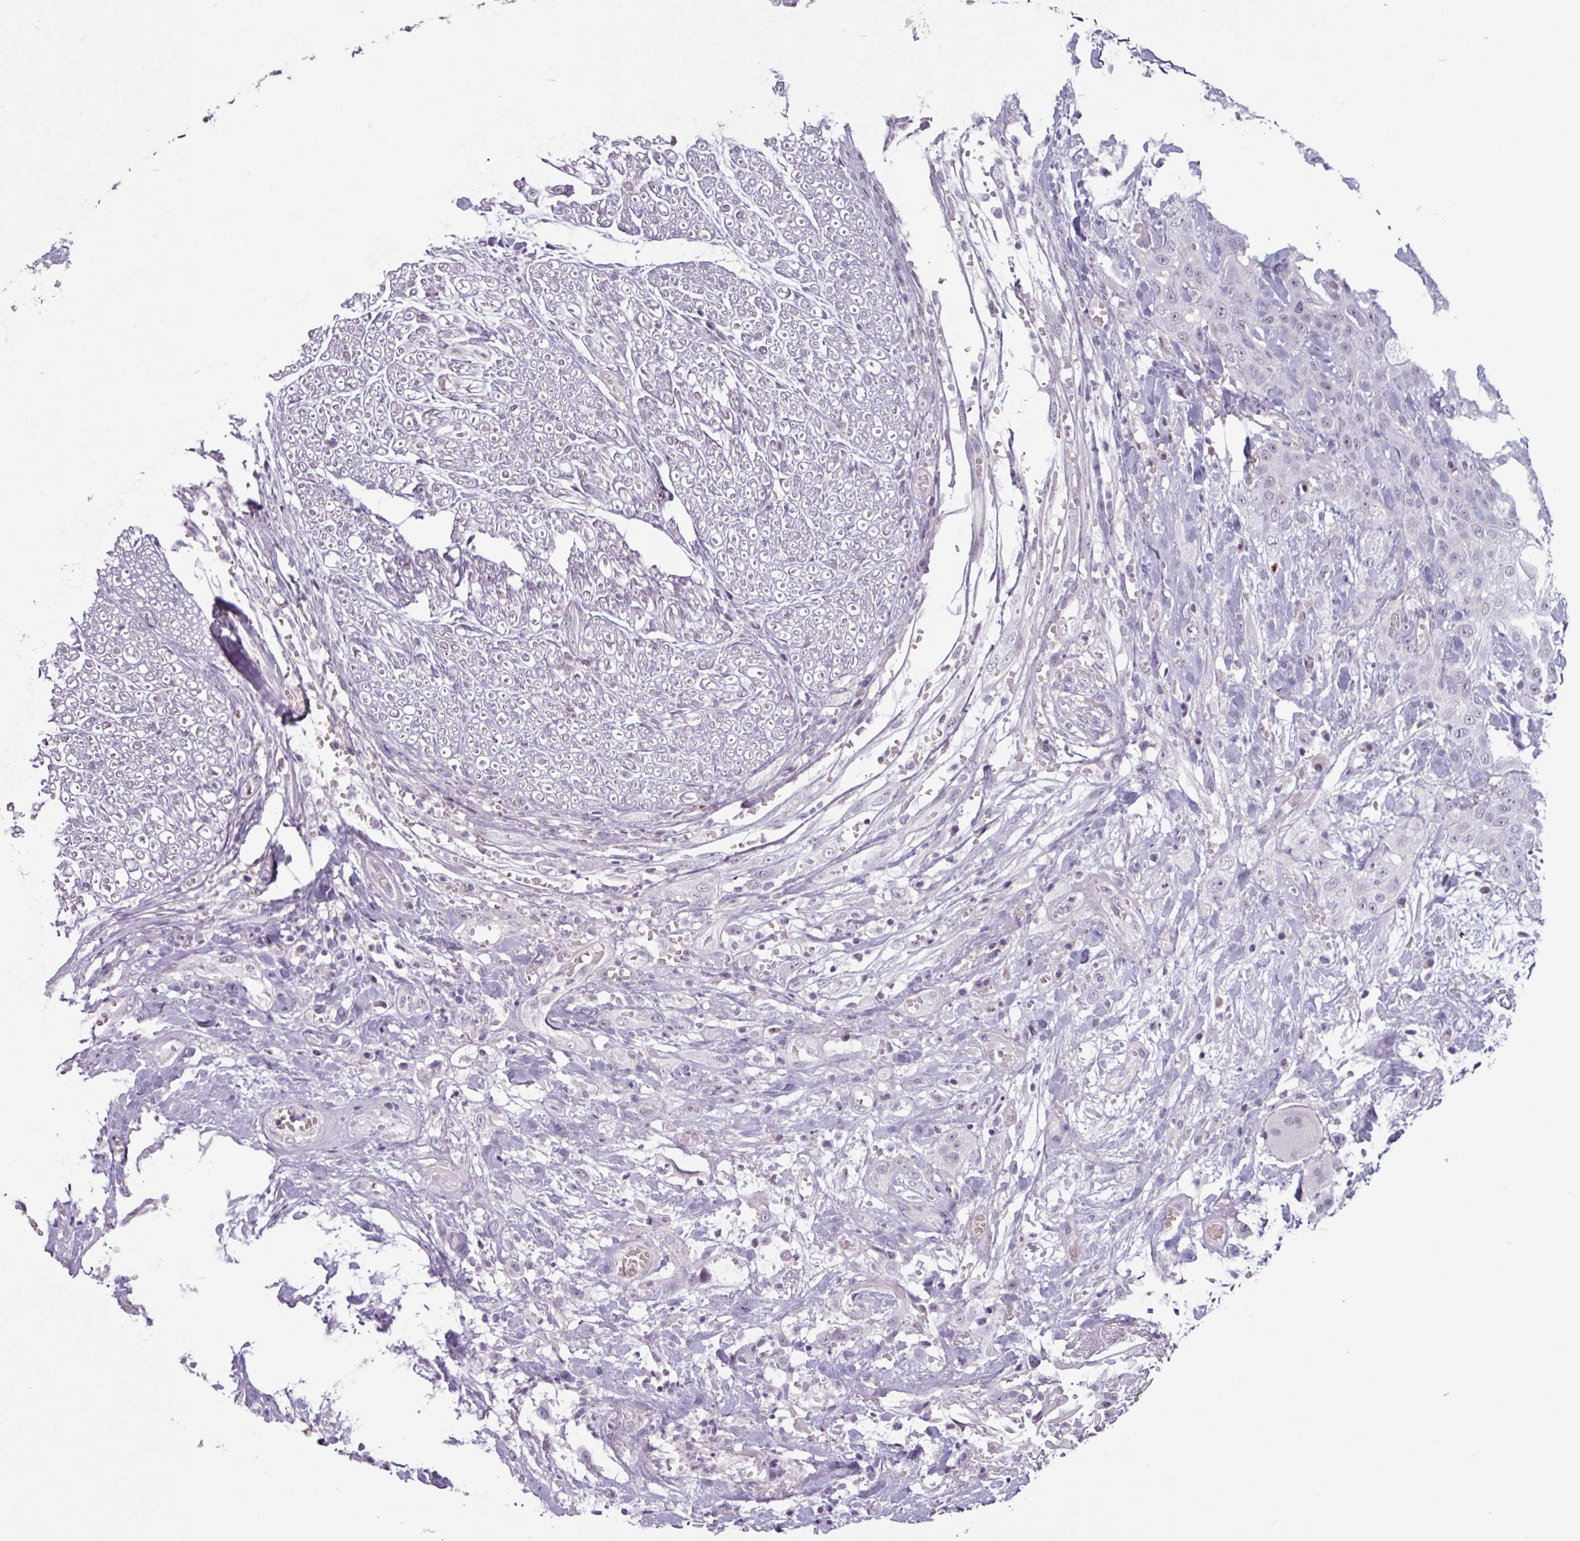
{"staining": {"intensity": "negative", "quantity": "none", "location": "none"}, "tissue": "head and neck cancer", "cell_type": "Tumor cells", "image_type": "cancer", "snomed": [{"axis": "morphology", "description": "Squamous cell carcinoma, NOS"}, {"axis": "topography", "description": "Head-Neck"}], "caption": "This is a micrograph of immunohistochemistry staining of head and neck cancer, which shows no staining in tumor cells. (DAB immunohistochemistry (IHC), high magnification).", "gene": "ZNF575", "patient": {"sex": "female", "age": 43}}